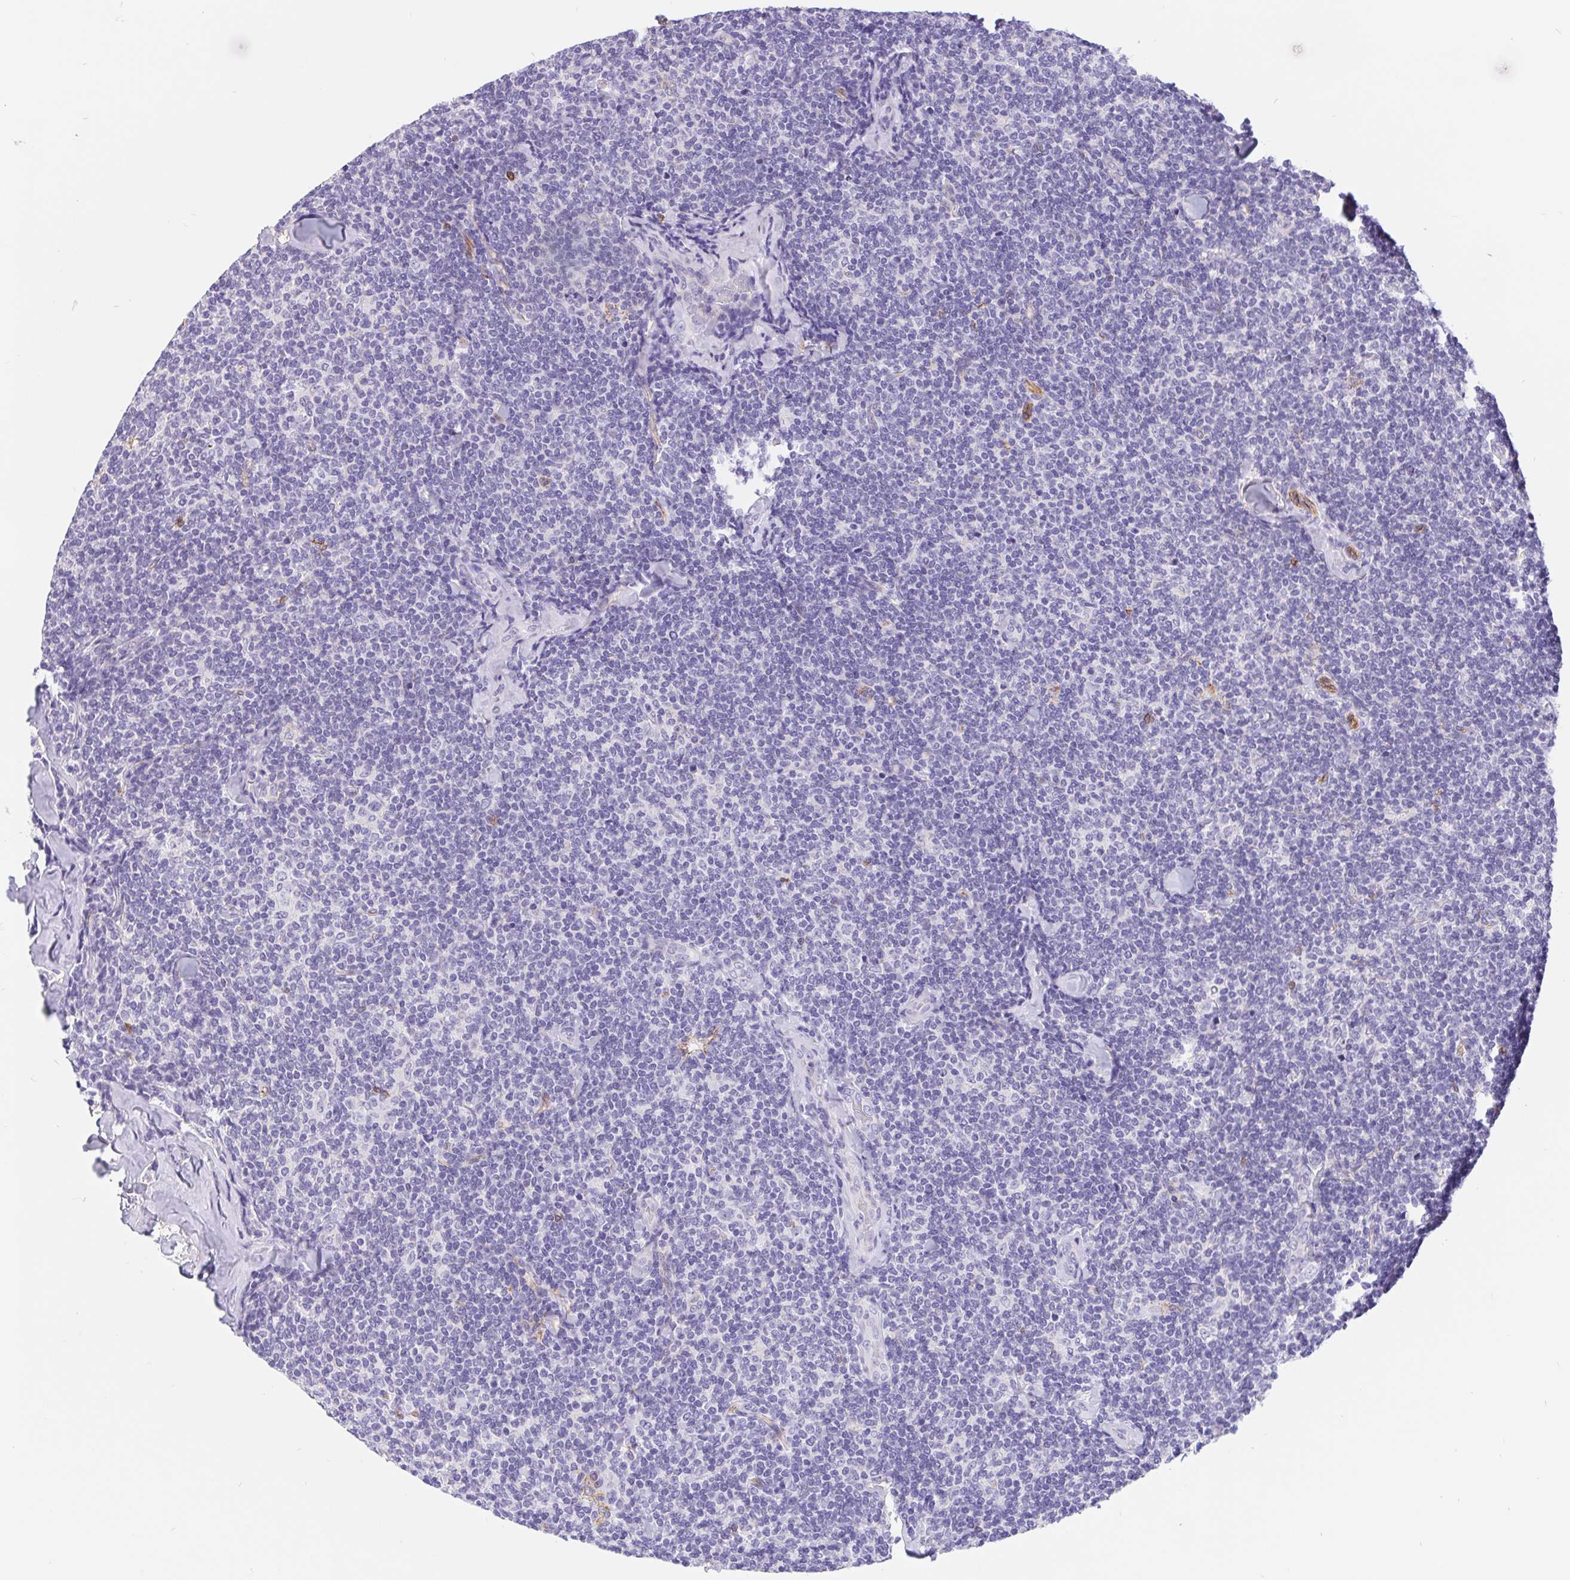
{"staining": {"intensity": "negative", "quantity": "none", "location": "none"}, "tissue": "lymphoma", "cell_type": "Tumor cells", "image_type": "cancer", "snomed": [{"axis": "morphology", "description": "Malignant lymphoma, non-Hodgkin's type, Low grade"}, {"axis": "topography", "description": "Lymph node"}], "caption": "Human malignant lymphoma, non-Hodgkin's type (low-grade) stained for a protein using IHC demonstrates no positivity in tumor cells.", "gene": "LIMCH1", "patient": {"sex": "female", "age": 56}}